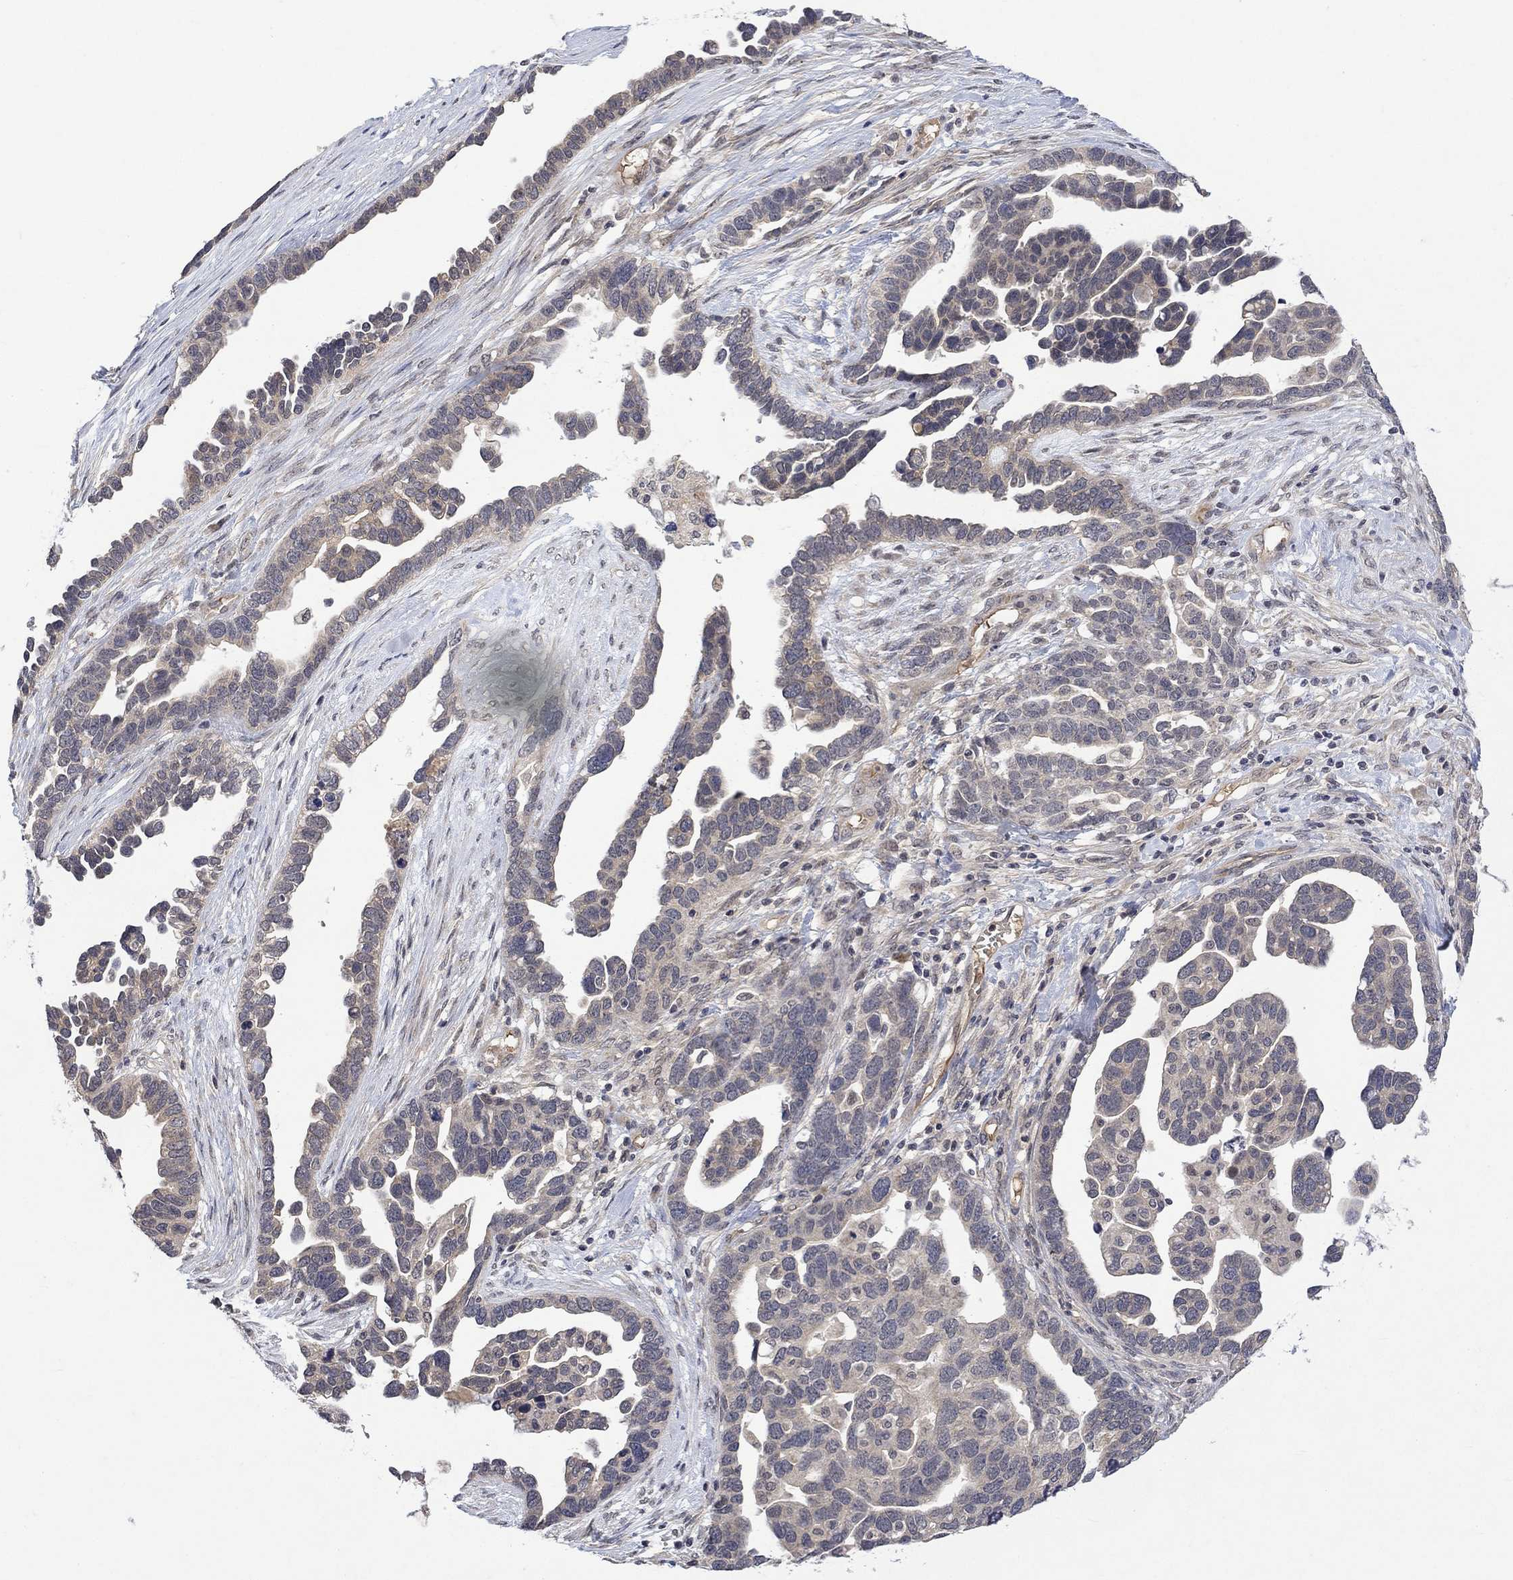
{"staining": {"intensity": "weak", "quantity": "<25%", "location": "cytoplasmic/membranous"}, "tissue": "ovarian cancer", "cell_type": "Tumor cells", "image_type": "cancer", "snomed": [{"axis": "morphology", "description": "Cystadenocarcinoma, serous, NOS"}, {"axis": "topography", "description": "Ovary"}], "caption": "This is a photomicrograph of immunohistochemistry staining of ovarian serous cystadenocarcinoma, which shows no expression in tumor cells.", "gene": "GRIN2D", "patient": {"sex": "female", "age": 54}}